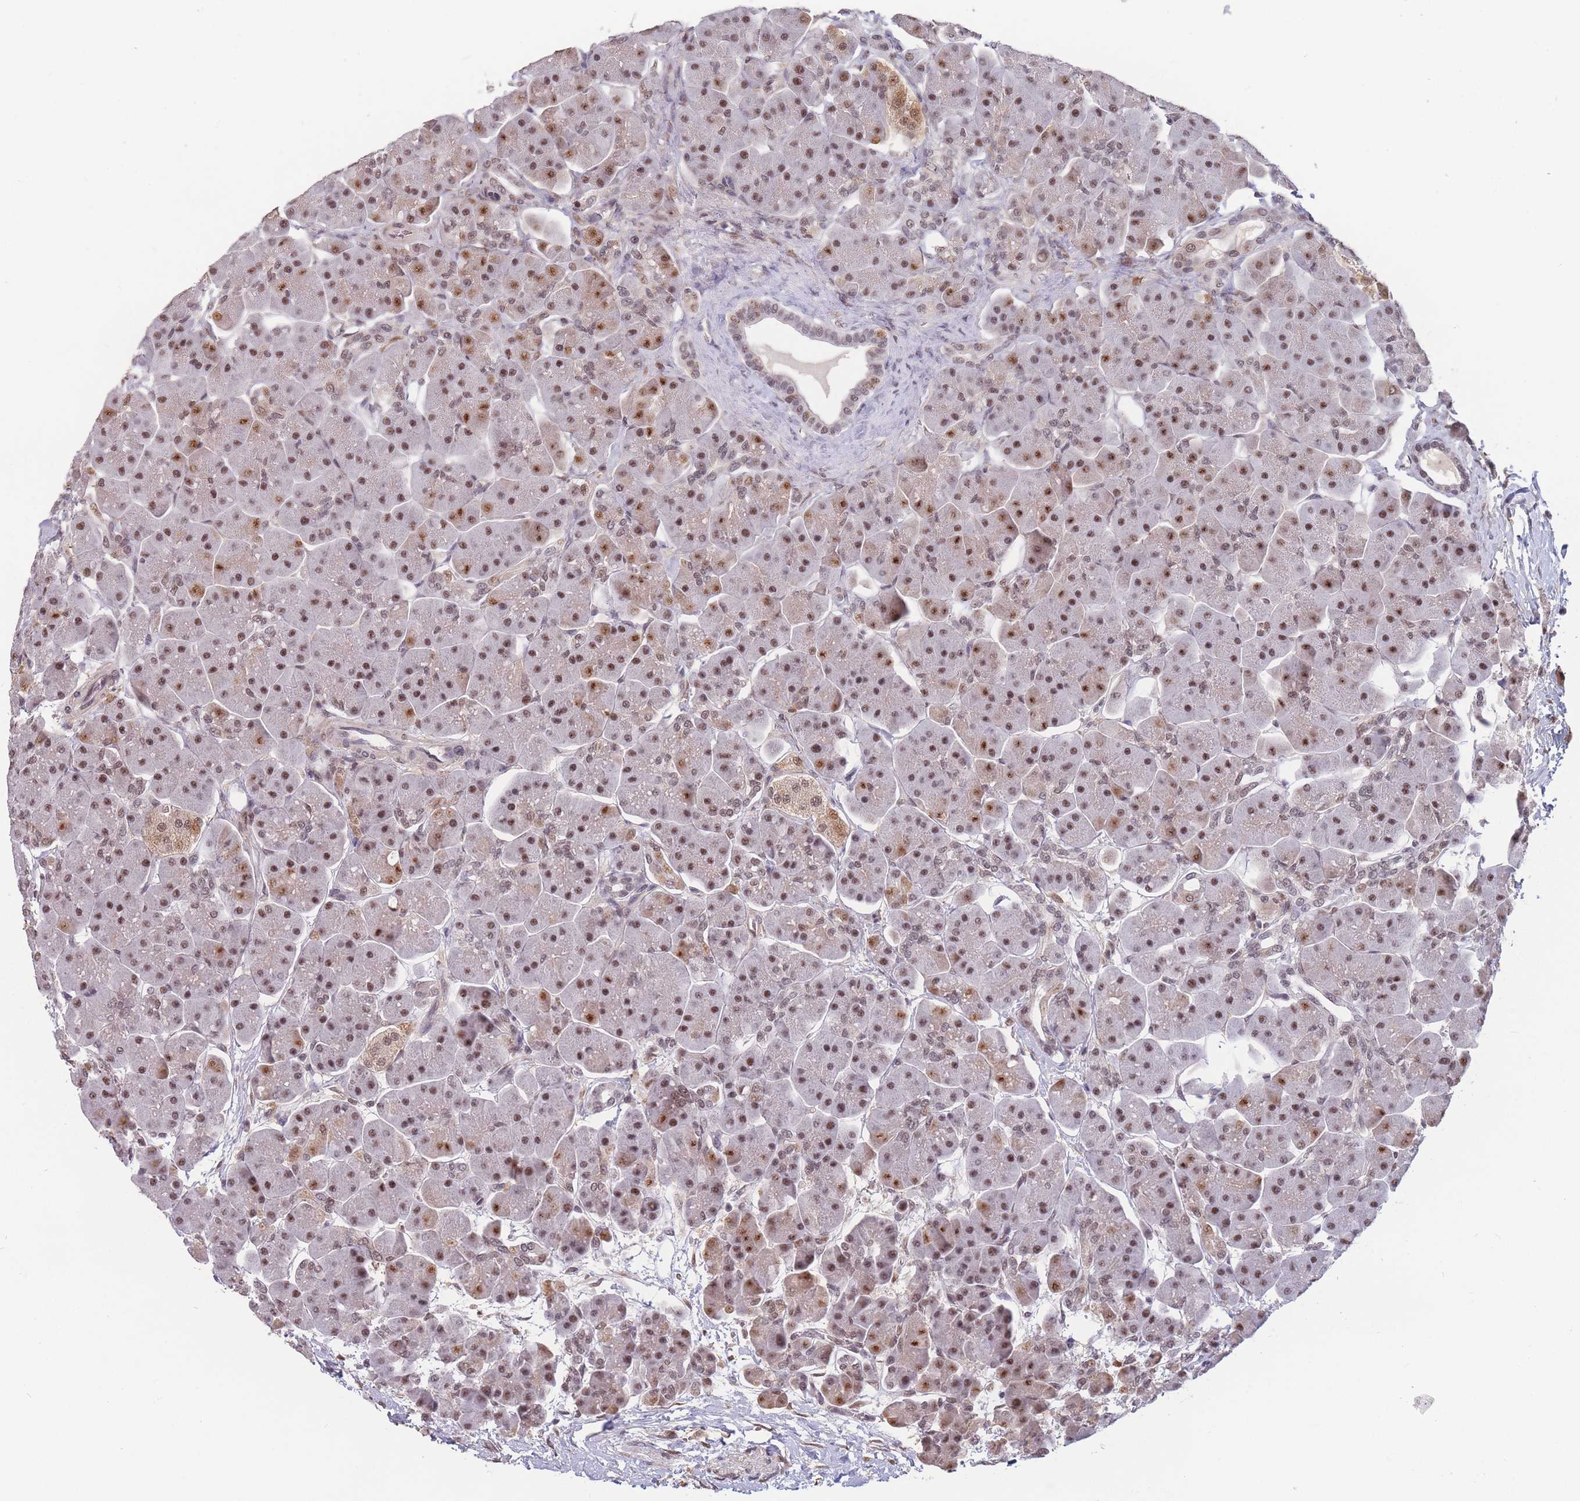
{"staining": {"intensity": "moderate", "quantity": ">75%", "location": "cytoplasmic/membranous,nuclear"}, "tissue": "pancreas", "cell_type": "Exocrine glandular cells", "image_type": "normal", "snomed": [{"axis": "morphology", "description": "Normal tissue, NOS"}, {"axis": "topography", "description": "Pancreas"}], "caption": "DAB (3,3'-diaminobenzidine) immunohistochemical staining of normal pancreas reveals moderate cytoplasmic/membranous,nuclear protein staining in approximately >75% of exocrine glandular cells. Ihc stains the protein of interest in brown and the nuclei are stained blue.", "gene": "SNRPA1", "patient": {"sex": "male", "age": 66}}